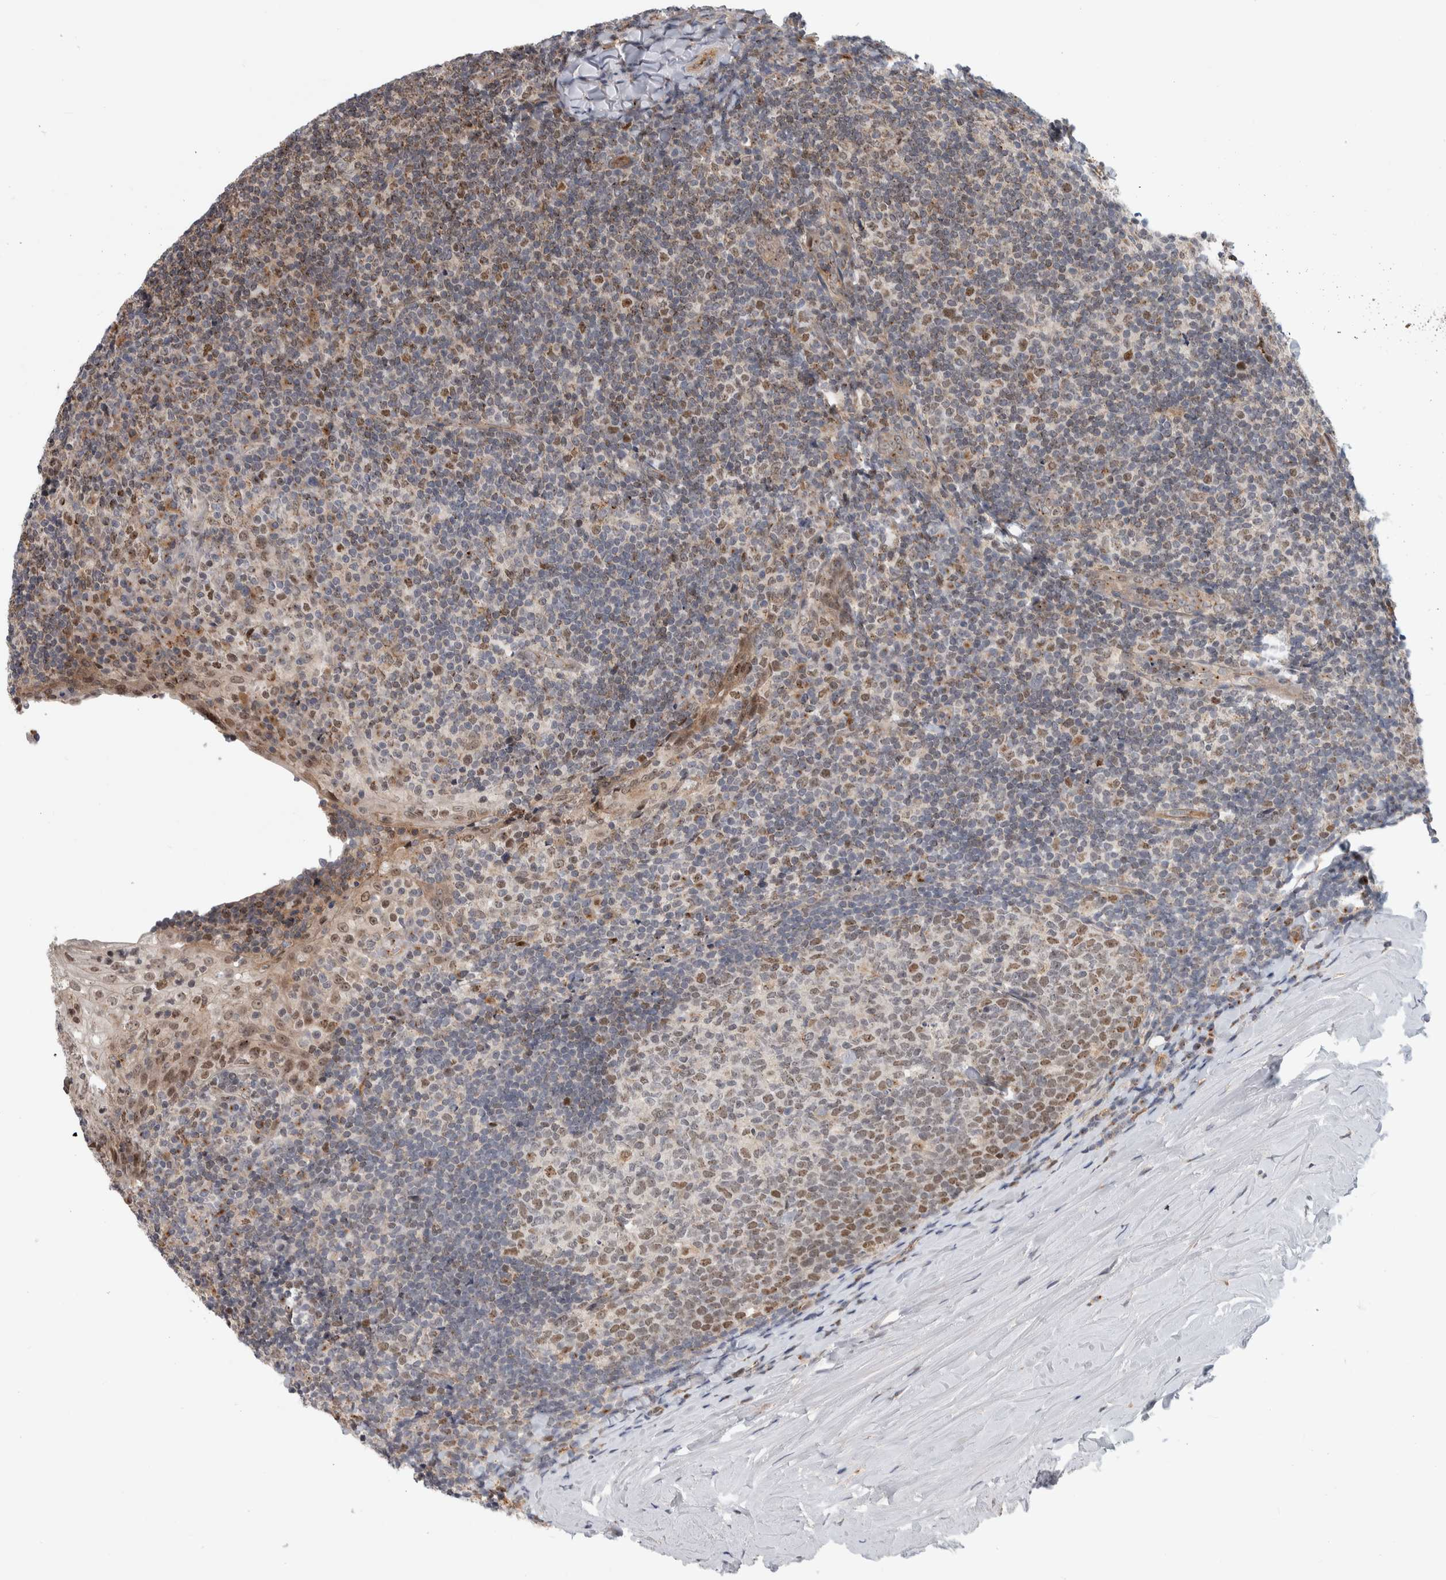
{"staining": {"intensity": "weak", "quantity": ">75%", "location": "cytoplasmic/membranous,nuclear"}, "tissue": "tonsil", "cell_type": "Germinal center cells", "image_type": "normal", "snomed": [{"axis": "morphology", "description": "Normal tissue, NOS"}, {"axis": "topography", "description": "Tonsil"}], "caption": "A micrograph showing weak cytoplasmic/membranous,nuclear positivity in about >75% of germinal center cells in benign tonsil, as visualized by brown immunohistochemical staining.", "gene": "MSL1", "patient": {"sex": "male", "age": 37}}